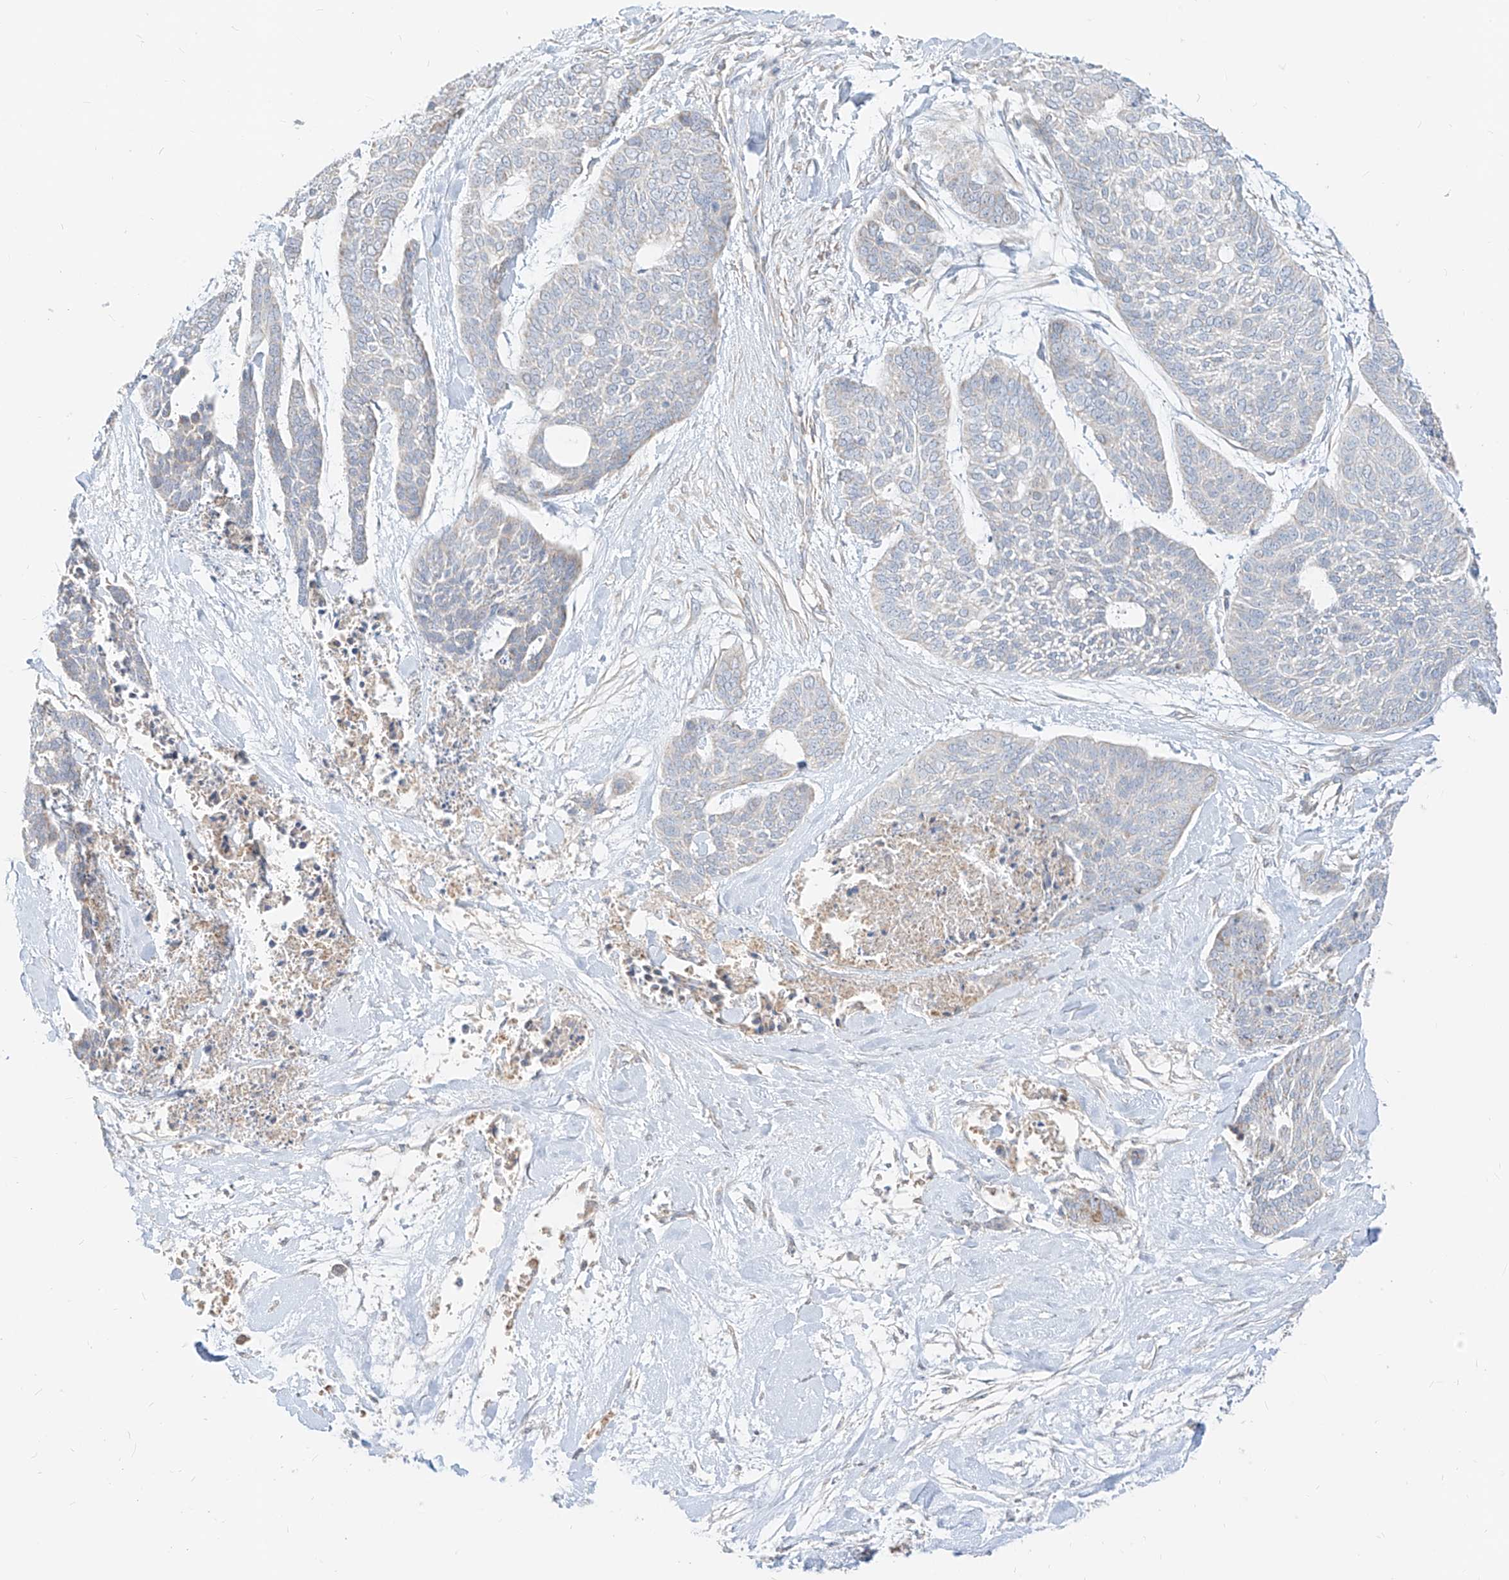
{"staining": {"intensity": "negative", "quantity": "none", "location": "none"}, "tissue": "skin cancer", "cell_type": "Tumor cells", "image_type": "cancer", "snomed": [{"axis": "morphology", "description": "Basal cell carcinoma"}, {"axis": "topography", "description": "Skin"}], "caption": "A photomicrograph of skin cancer stained for a protein shows no brown staining in tumor cells.", "gene": "ZIM3", "patient": {"sex": "female", "age": 64}}